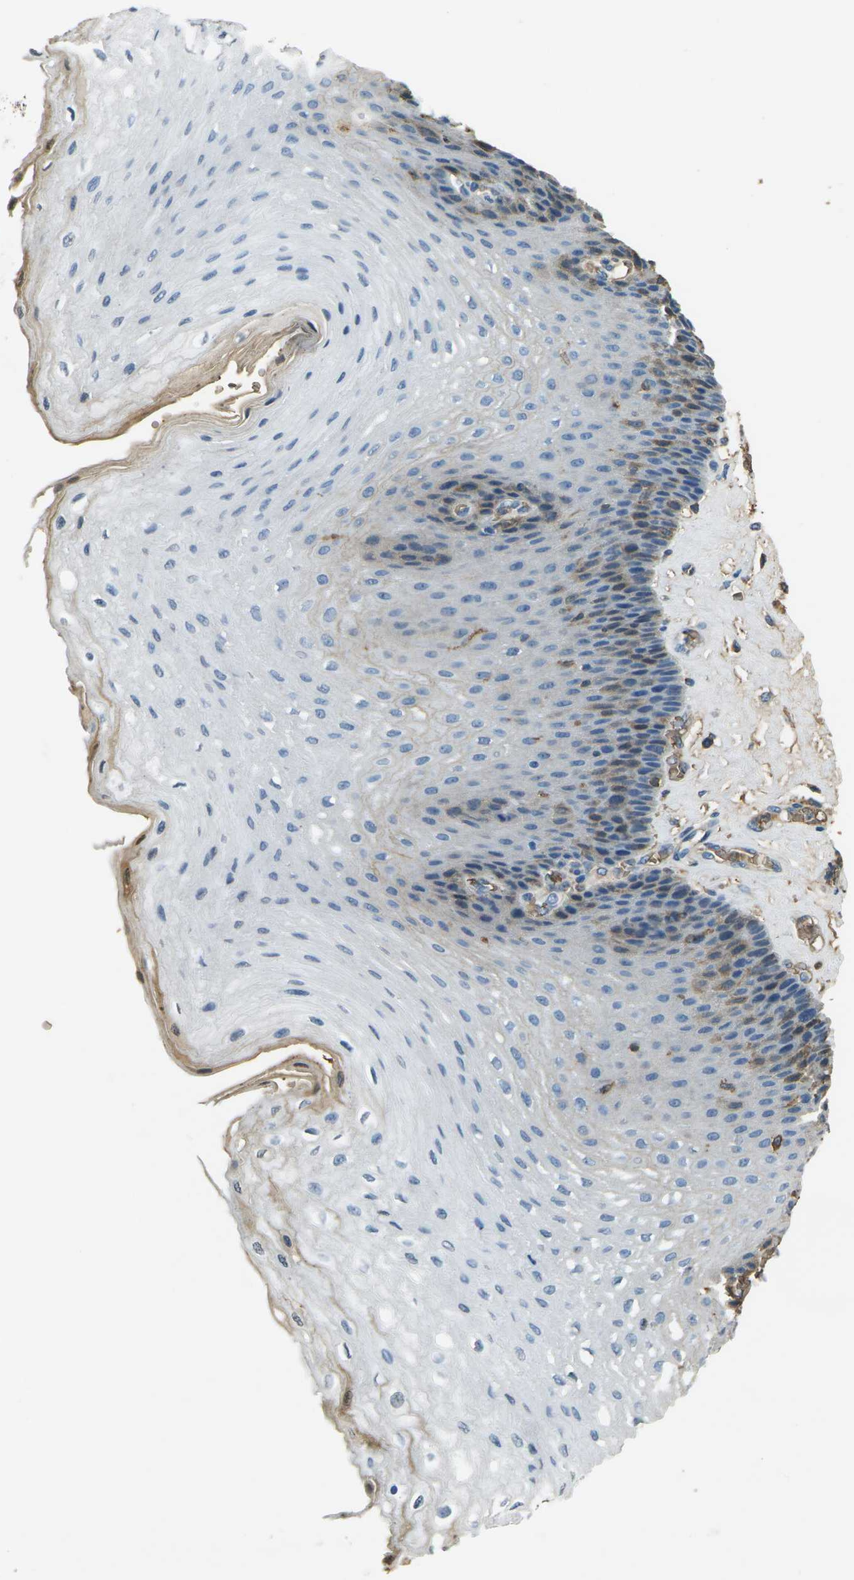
{"staining": {"intensity": "weak", "quantity": "<25%", "location": "cytoplasmic/membranous"}, "tissue": "esophagus", "cell_type": "Squamous epithelial cells", "image_type": "normal", "snomed": [{"axis": "morphology", "description": "Normal tissue, NOS"}, {"axis": "topography", "description": "Esophagus"}], "caption": "IHC photomicrograph of normal human esophagus stained for a protein (brown), which displays no positivity in squamous epithelial cells.", "gene": "HBB", "patient": {"sex": "female", "age": 72}}